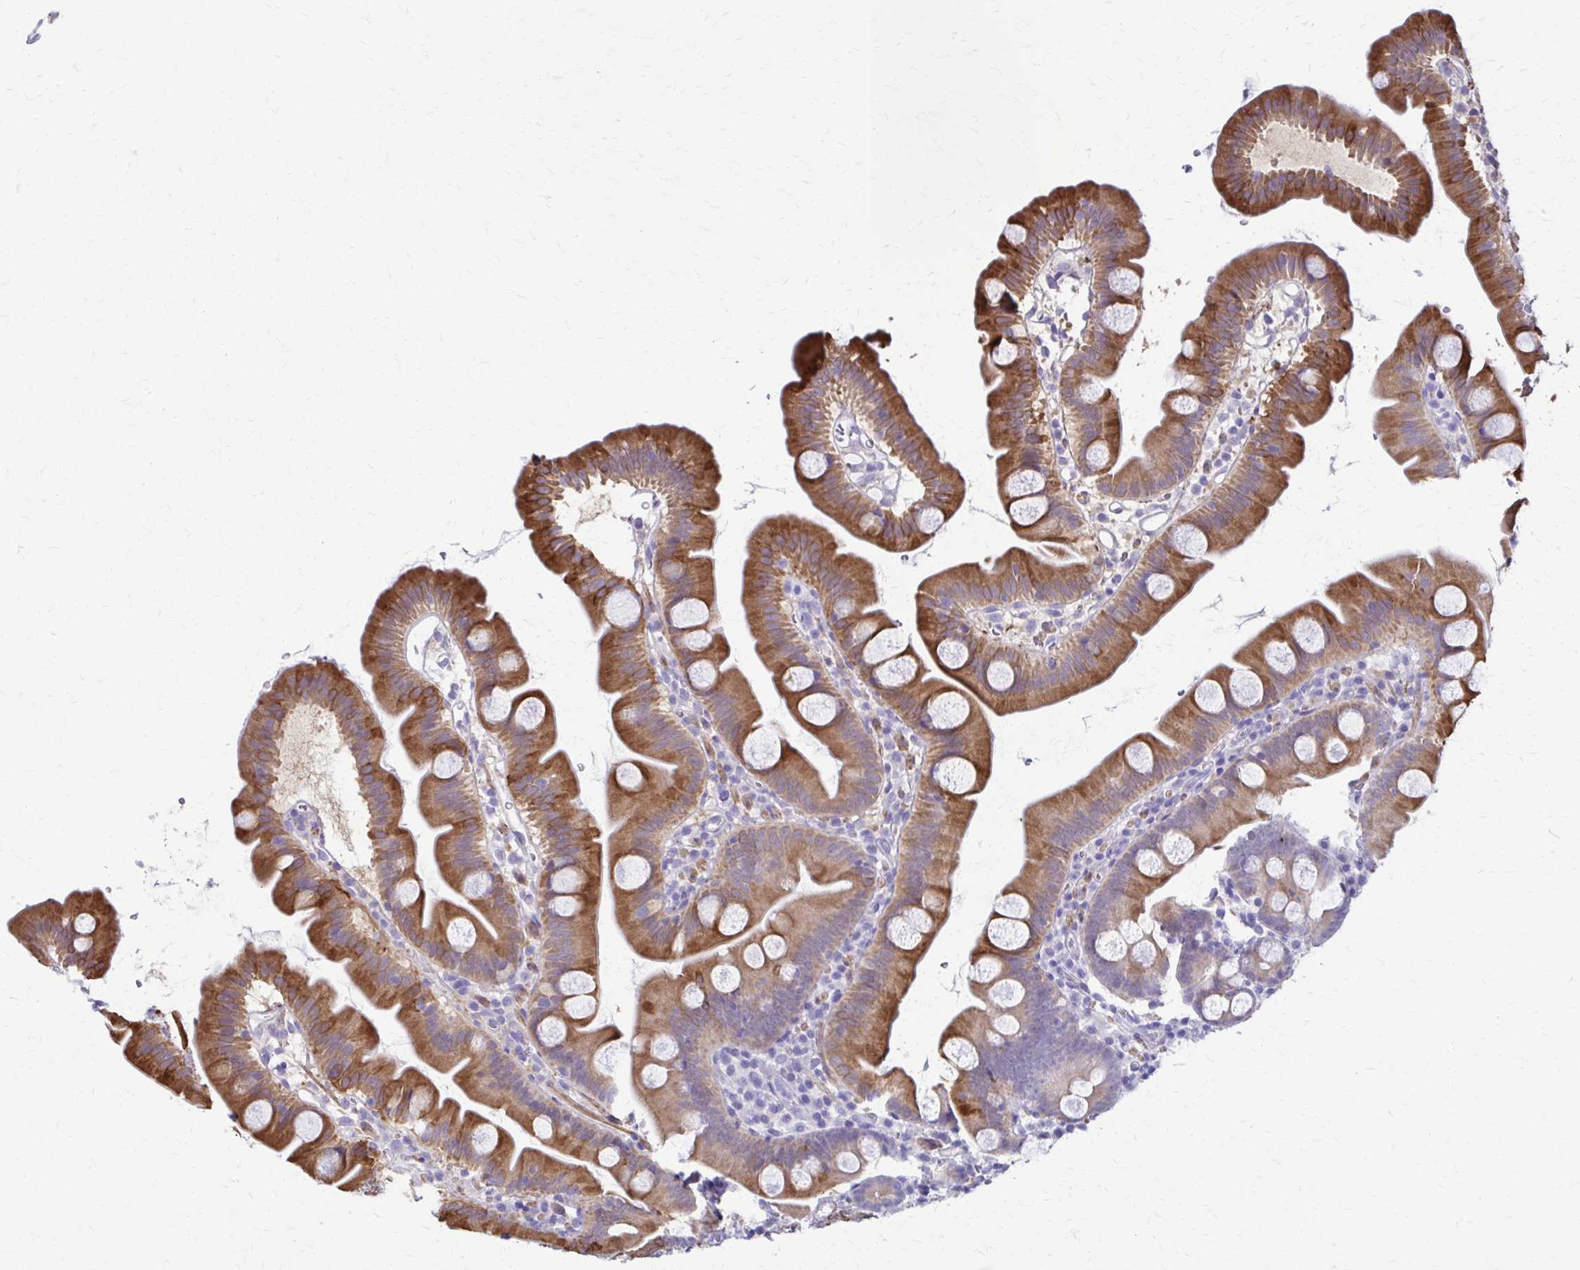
{"staining": {"intensity": "moderate", "quantity": ">75%", "location": "cytoplasmic/membranous"}, "tissue": "small intestine", "cell_type": "Glandular cells", "image_type": "normal", "snomed": [{"axis": "morphology", "description": "Normal tissue, NOS"}, {"axis": "topography", "description": "Small intestine"}], "caption": "The photomicrograph demonstrates a brown stain indicating the presence of a protein in the cytoplasmic/membranous of glandular cells in small intestine. The protein is stained brown, and the nuclei are stained in blue (DAB (3,3'-diaminobenzidine) IHC with brightfield microscopy, high magnification).", "gene": "DSP", "patient": {"sex": "female", "age": 68}}